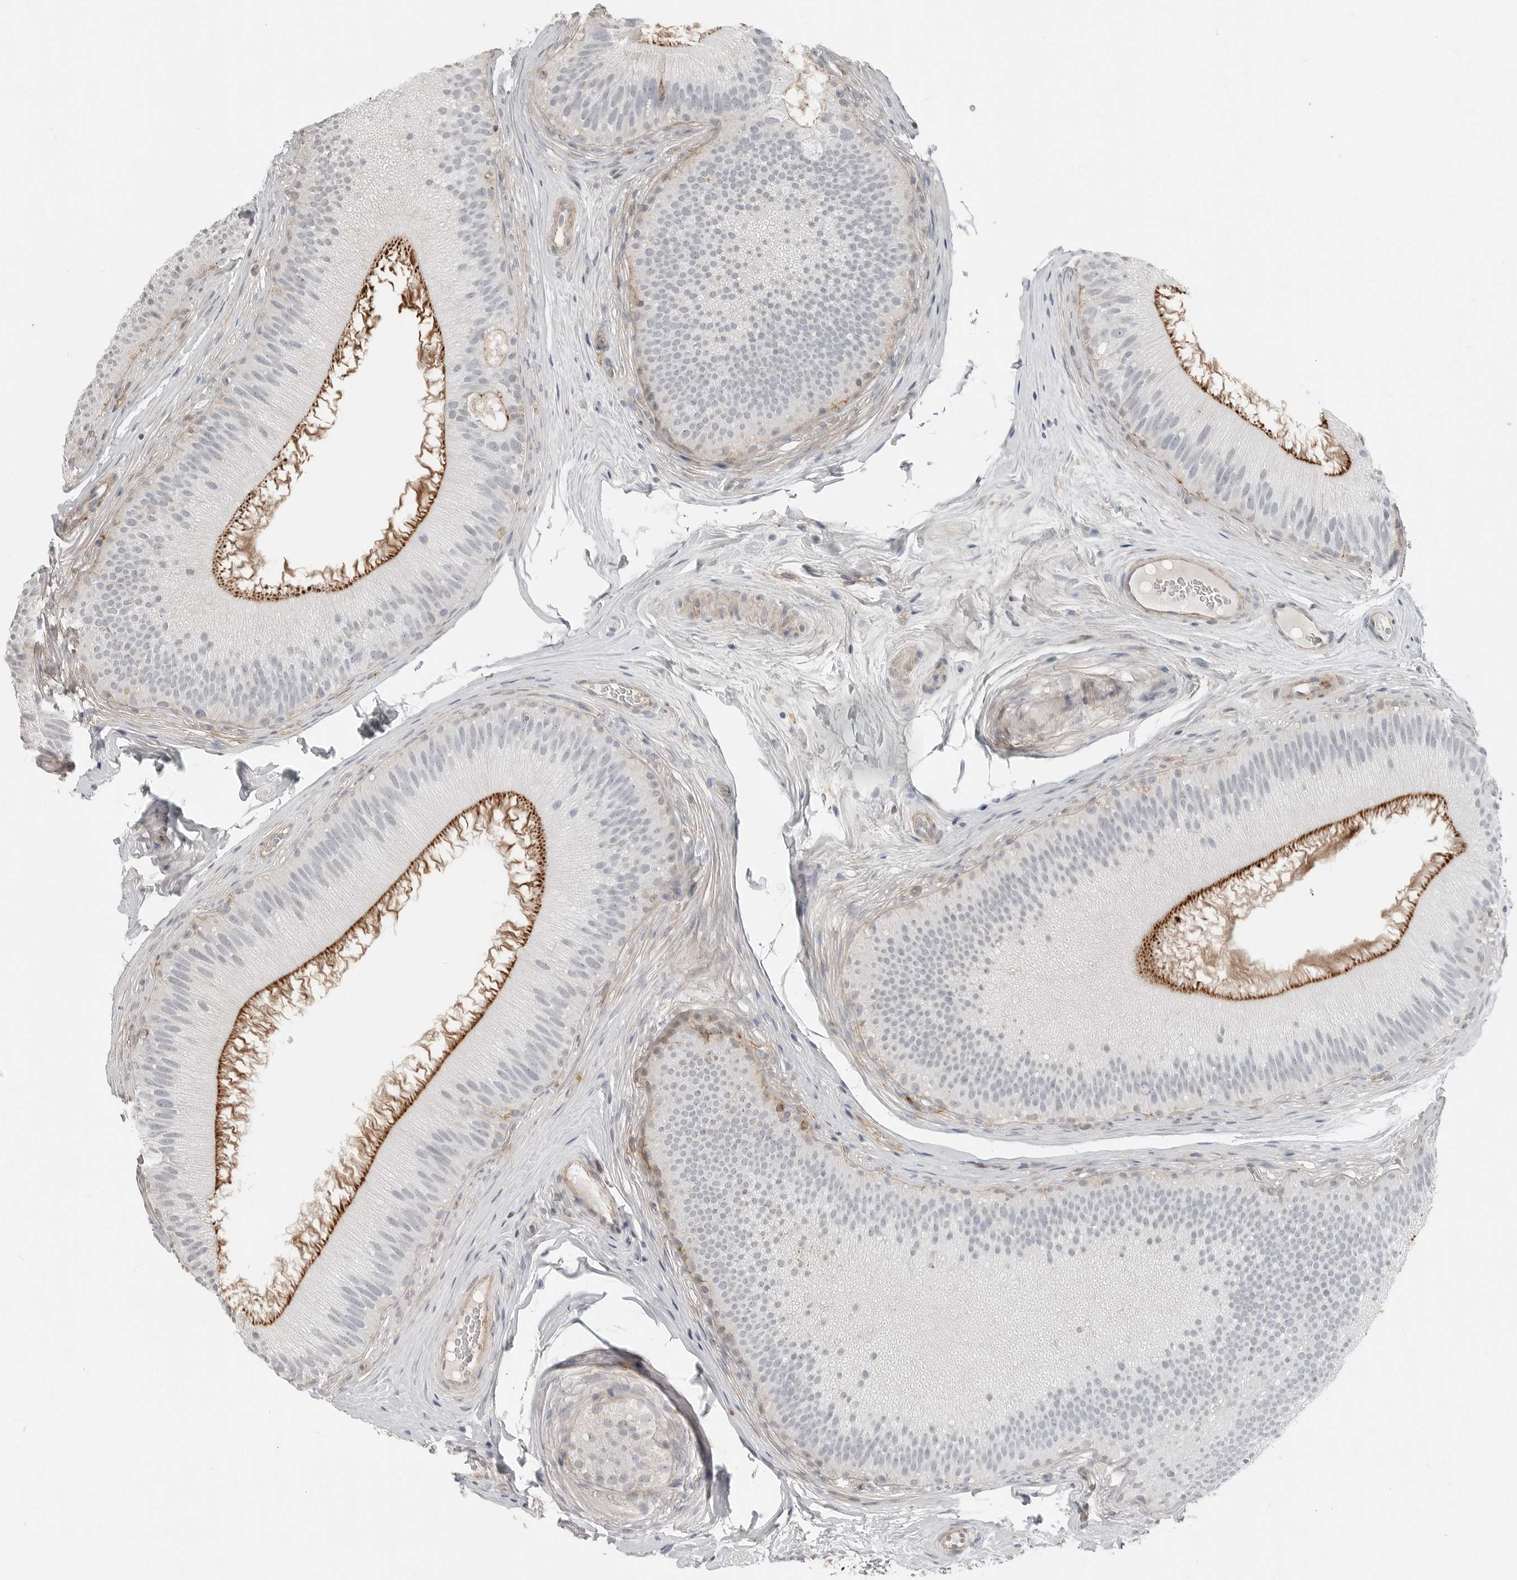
{"staining": {"intensity": "moderate", "quantity": "<25%", "location": "cytoplasmic/membranous"}, "tissue": "epididymis", "cell_type": "Glandular cells", "image_type": "normal", "snomed": [{"axis": "morphology", "description": "Normal tissue, NOS"}, {"axis": "topography", "description": "Epididymis"}], "caption": "Immunohistochemical staining of unremarkable epididymis exhibits <25% levels of moderate cytoplasmic/membranous protein expression in approximately <25% of glandular cells. (Brightfield microscopy of DAB IHC at high magnification).", "gene": "LEFTY2", "patient": {"sex": "male", "age": 45}}